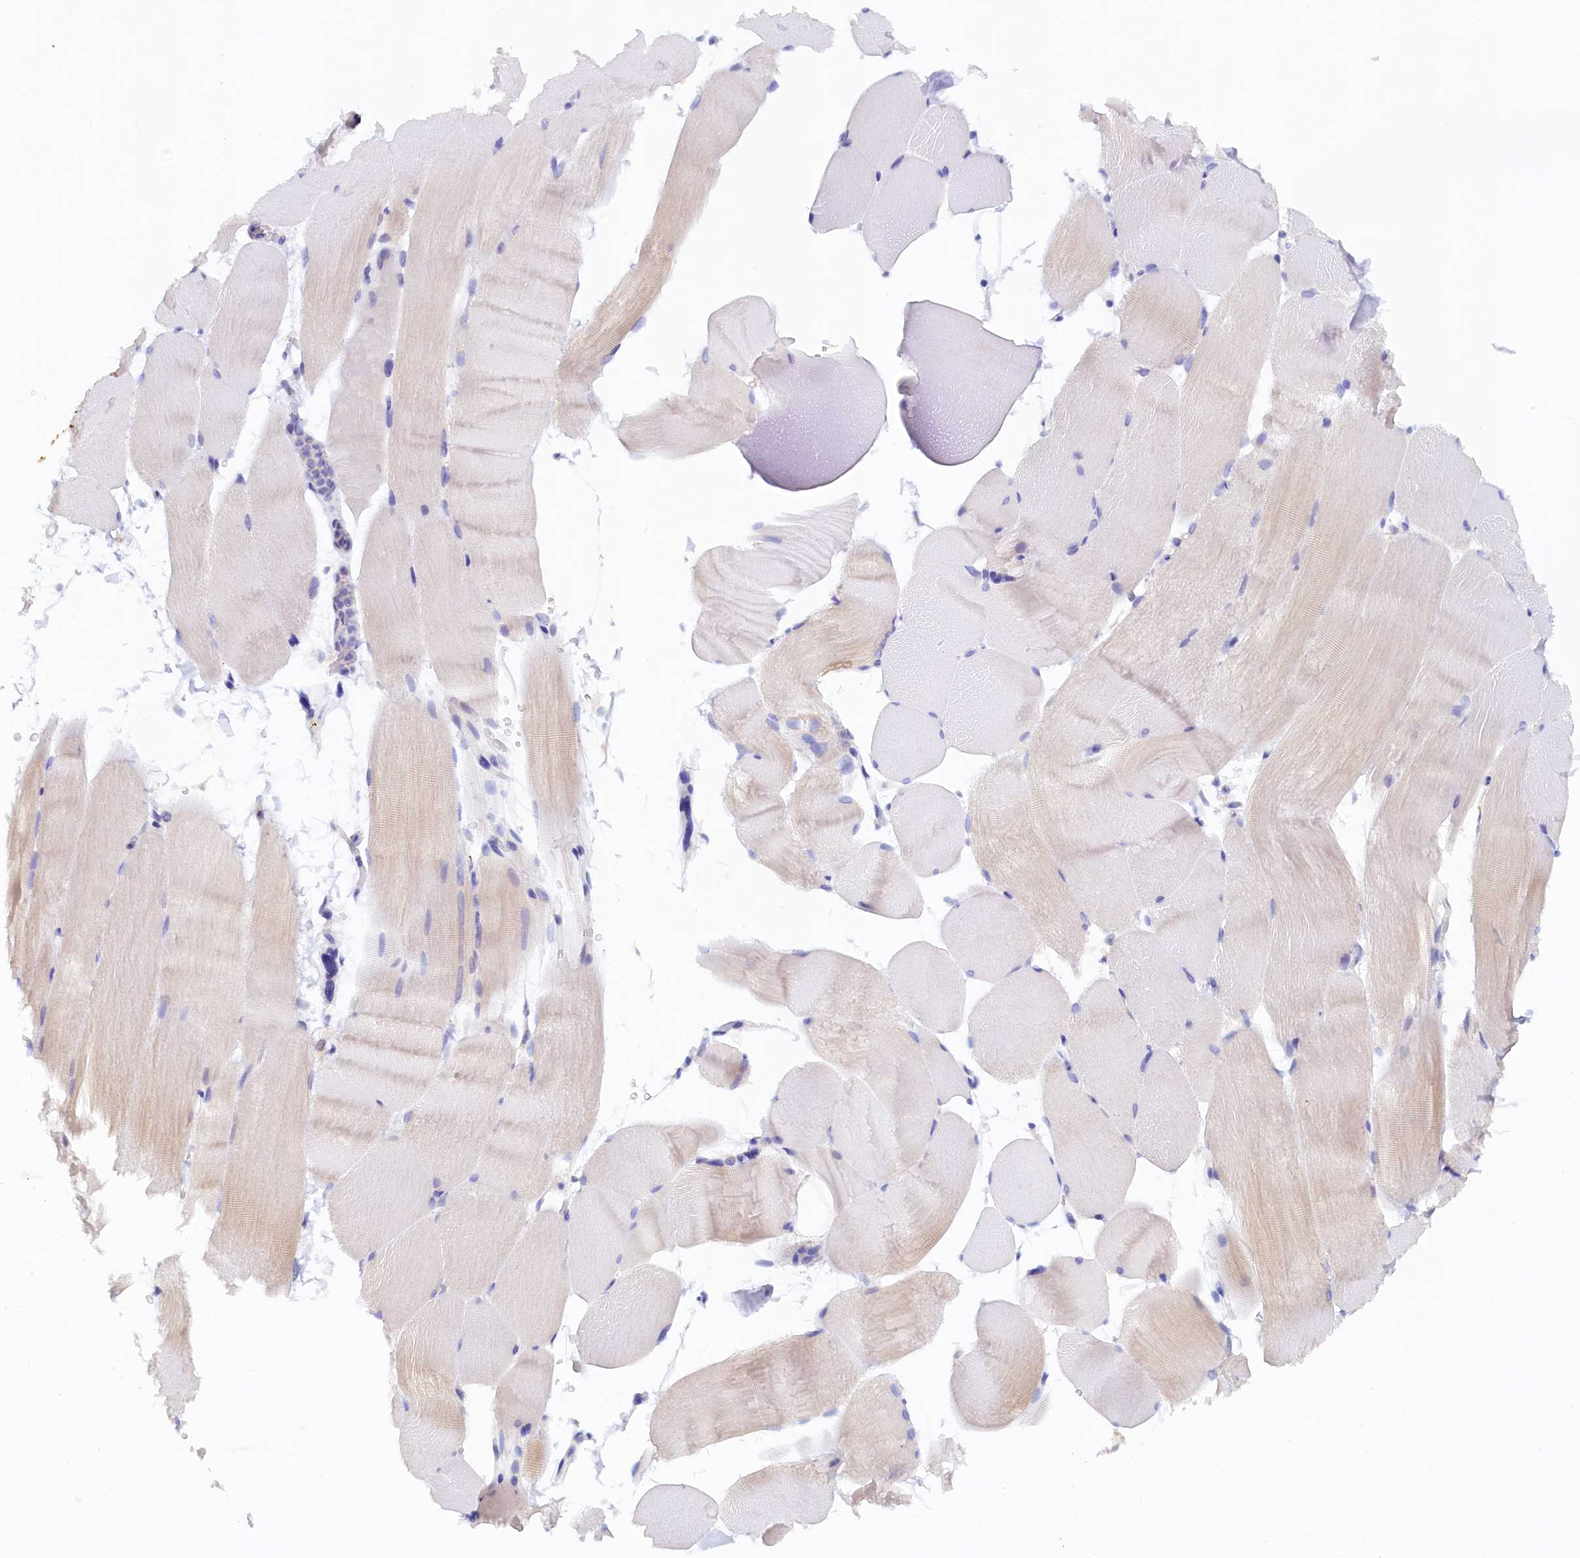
{"staining": {"intensity": "weak", "quantity": "<25%", "location": "cytoplasmic/membranous"}, "tissue": "skeletal muscle", "cell_type": "Myocytes", "image_type": "normal", "snomed": [{"axis": "morphology", "description": "Normal tissue, NOS"}, {"axis": "topography", "description": "Skeletal muscle"}, {"axis": "topography", "description": "Parathyroid gland"}], "caption": "Image shows no significant protein positivity in myocytes of unremarkable skeletal muscle.", "gene": "DTD1", "patient": {"sex": "female", "age": 37}}